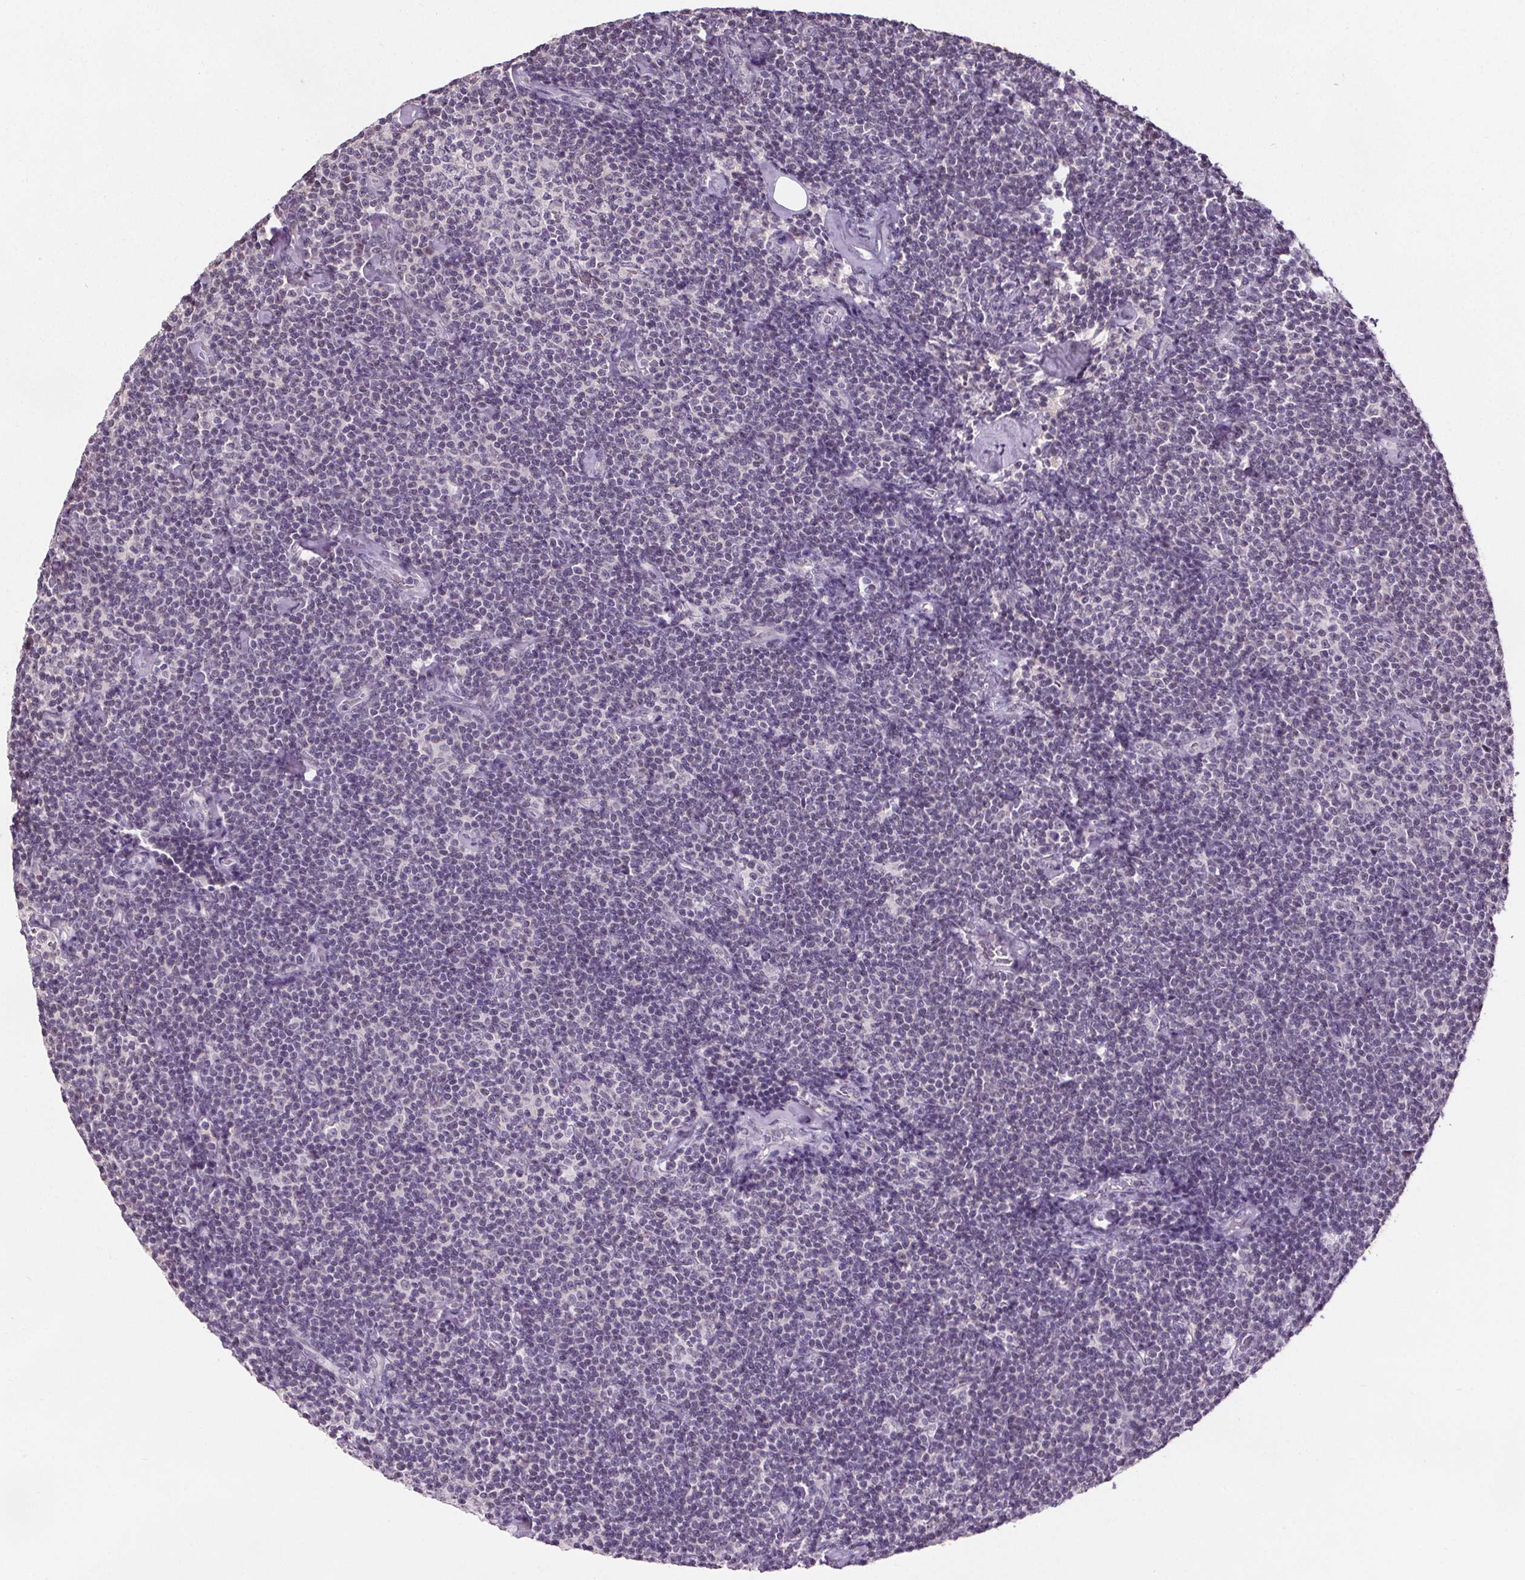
{"staining": {"intensity": "negative", "quantity": "none", "location": "none"}, "tissue": "lymphoma", "cell_type": "Tumor cells", "image_type": "cancer", "snomed": [{"axis": "morphology", "description": "Malignant lymphoma, non-Hodgkin's type, Low grade"}, {"axis": "topography", "description": "Lymph node"}], "caption": "Immunohistochemistry histopathology image of neoplastic tissue: human low-grade malignant lymphoma, non-Hodgkin's type stained with DAB demonstrates no significant protein expression in tumor cells.", "gene": "SLC2A9", "patient": {"sex": "male", "age": 81}}